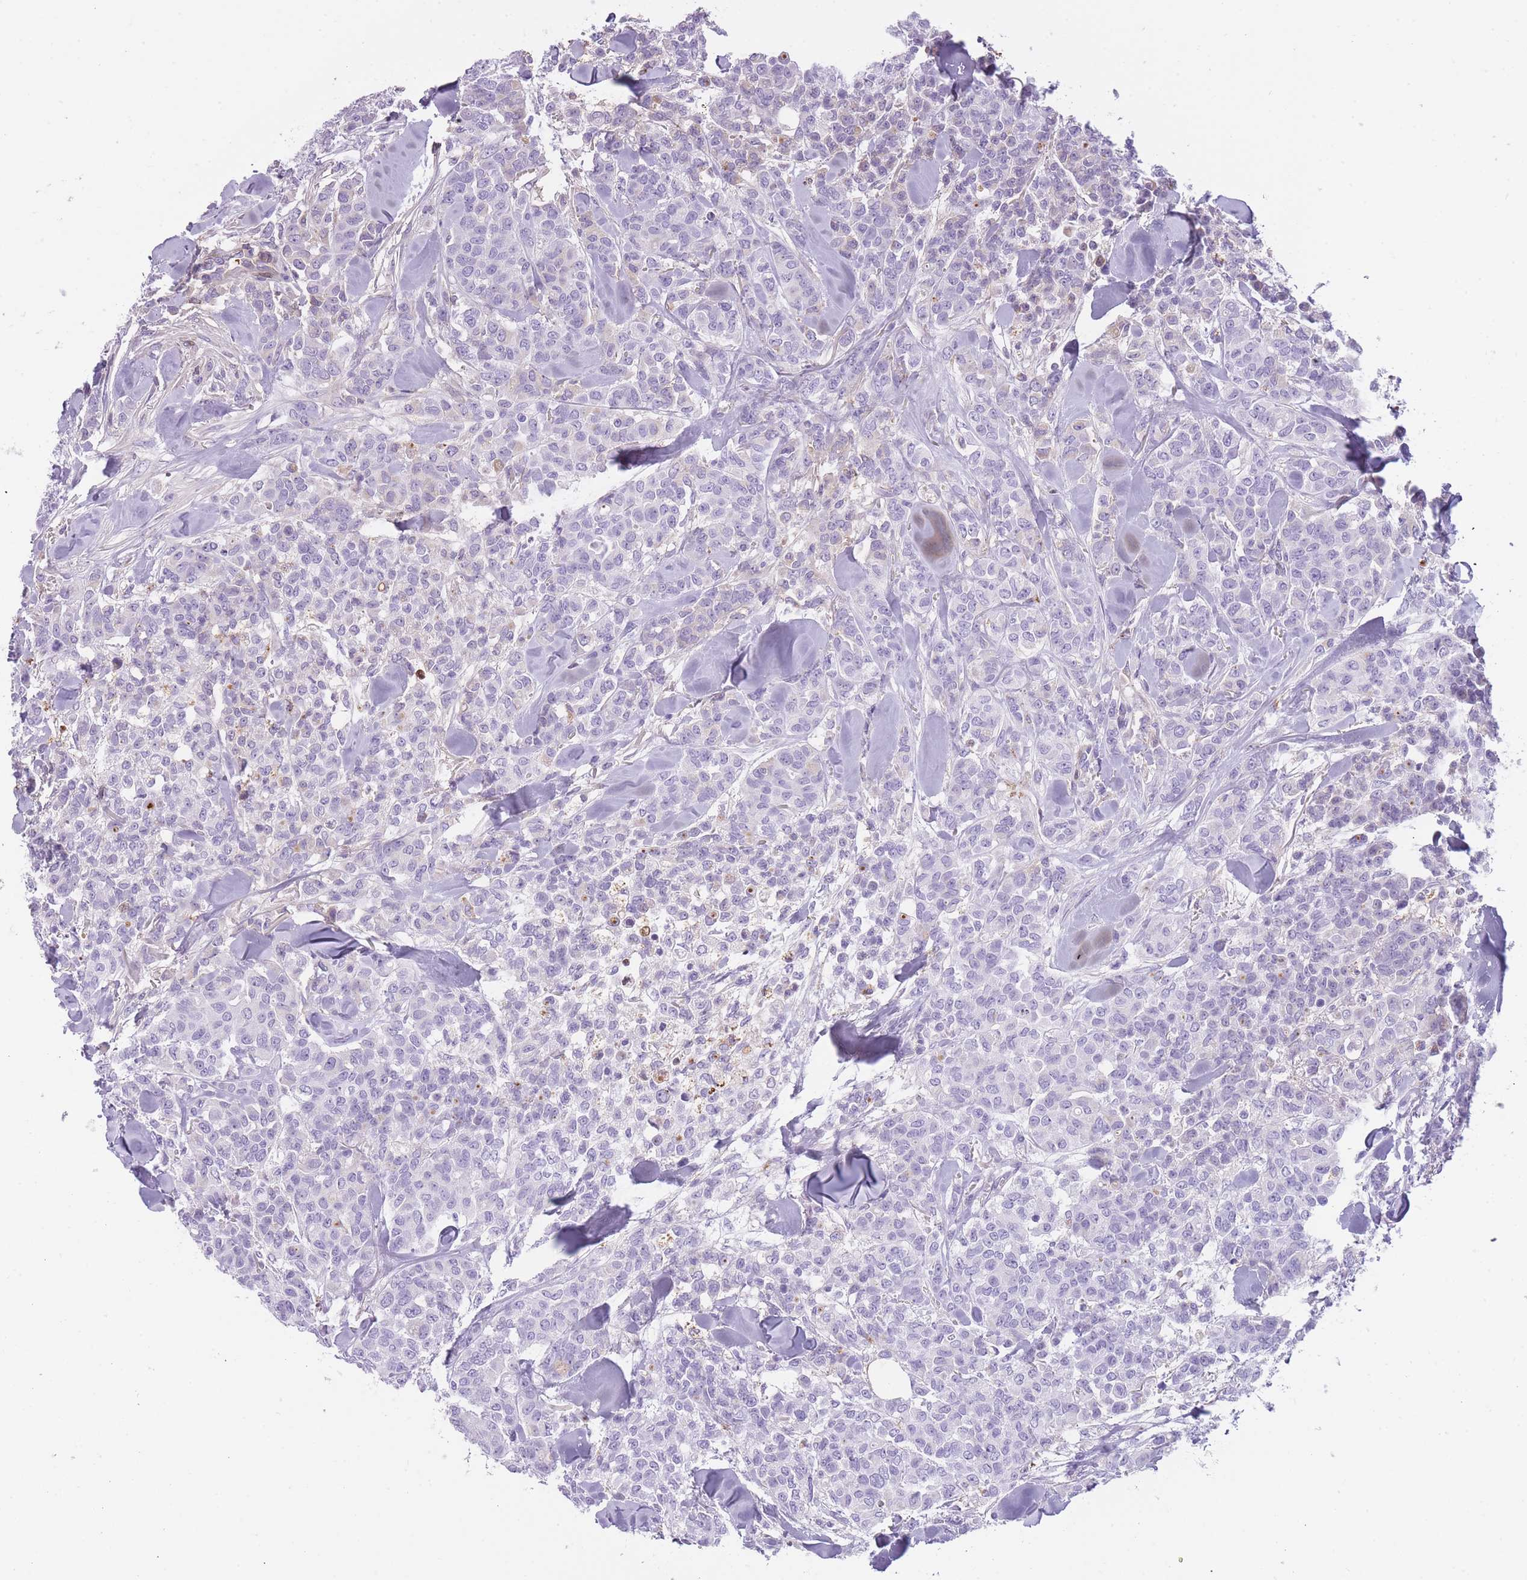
{"staining": {"intensity": "negative", "quantity": "none", "location": "none"}, "tissue": "breast cancer", "cell_type": "Tumor cells", "image_type": "cancer", "snomed": [{"axis": "morphology", "description": "Lobular carcinoma"}, {"axis": "topography", "description": "Breast"}], "caption": "DAB (3,3'-diaminobenzidine) immunohistochemical staining of human breast cancer (lobular carcinoma) reveals no significant expression in tumor cells.", "gene": "GNAT1", "patient": {"sex": "female", "age": 91}}